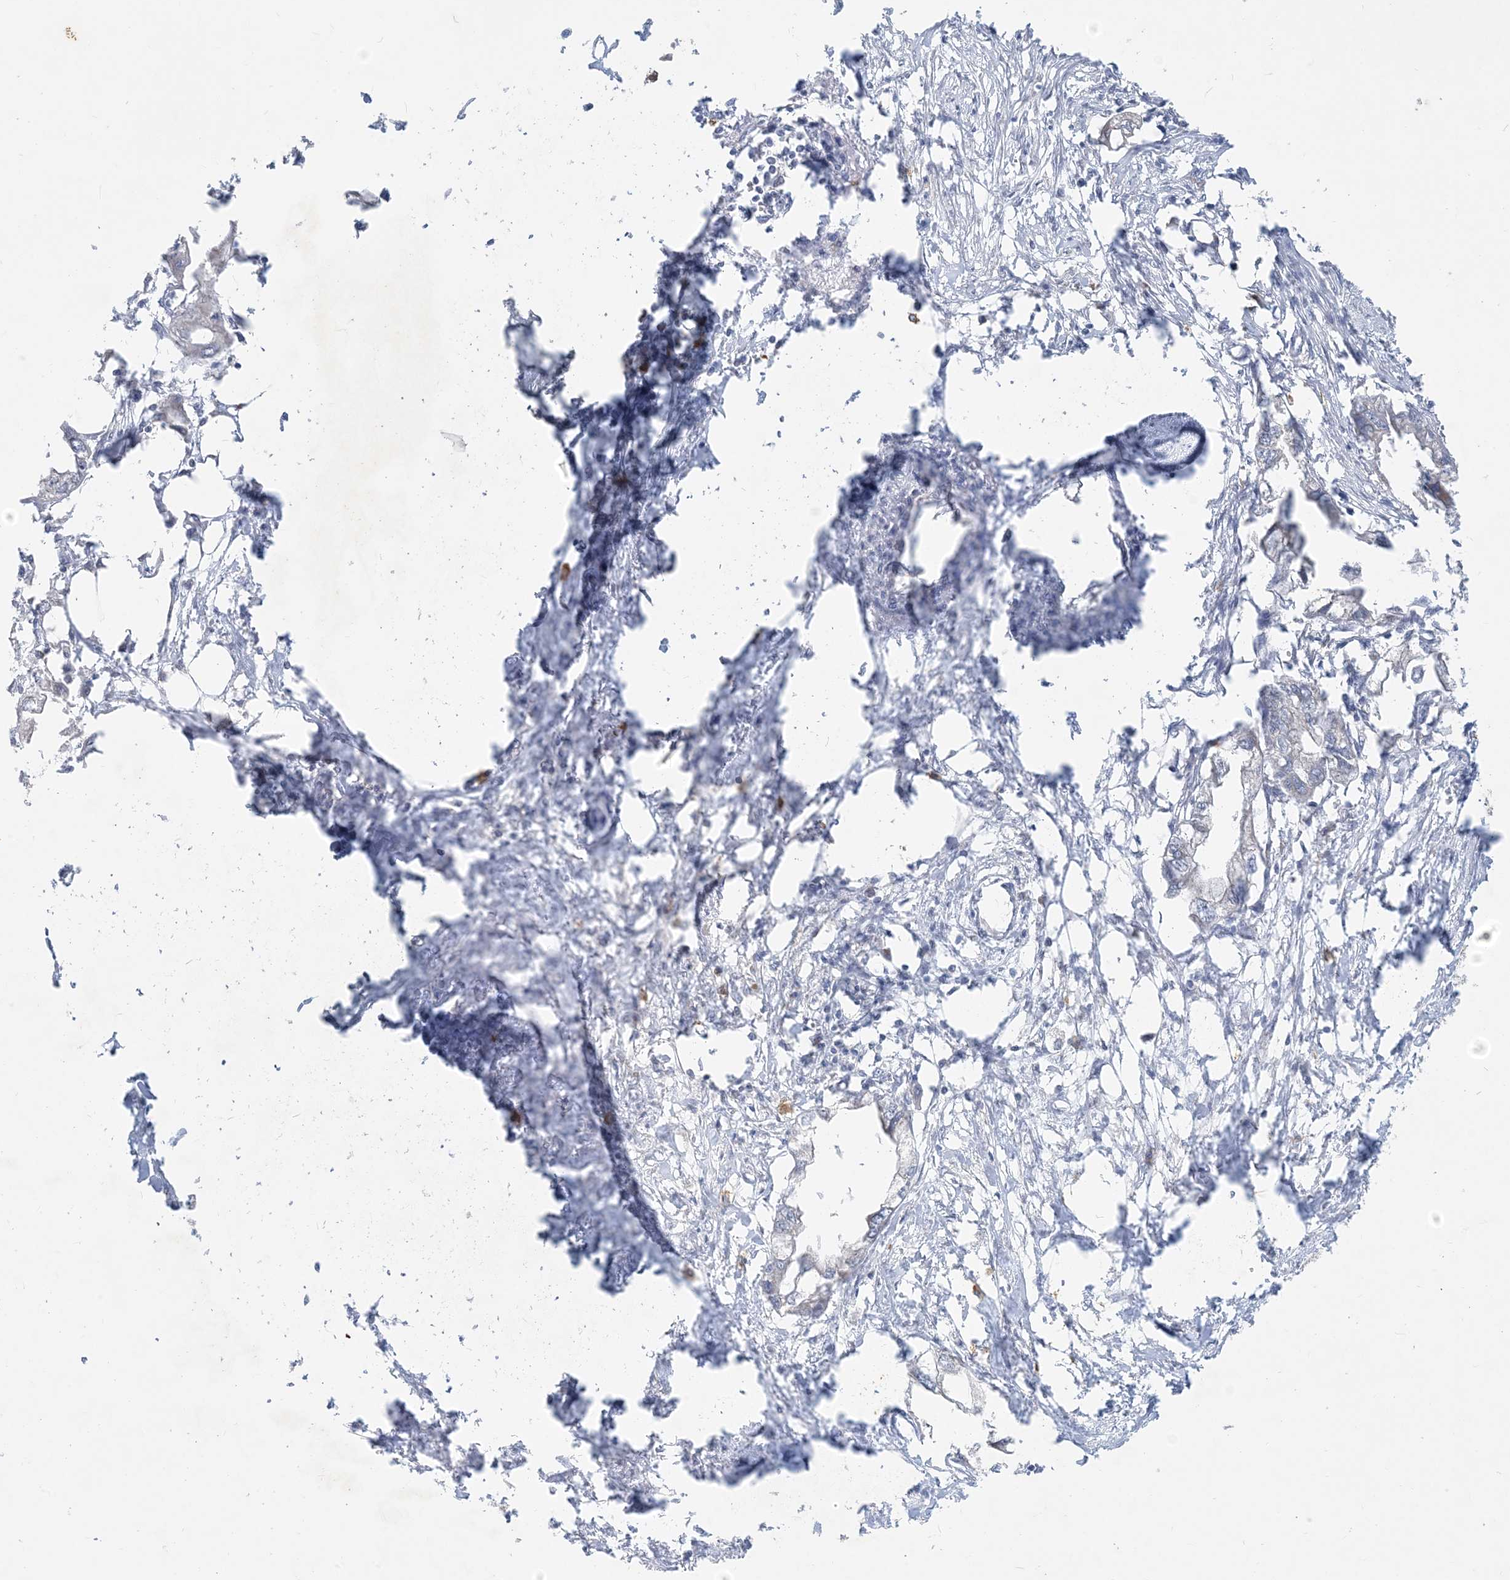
{"staining": {"intensity": "negative", "quantity": "none", "location": "none"}, "tissue": "endometrial cancer", "cell_type": "Tumor cells", "image_type": "cancer", "snomed": [{"axis": "morphology", "description": "Adenocarcinoma, NOS"}, {"axis": "morphology", "description": "Adenocarcinoma, metastatic, NOS"}, {"axis": "topography", "description": "Adipose tissue"}, {"axis": "topography", "description": "Endometrium"}], "caption": "Tumor cells show no significant protein expression in endometrial cancer.", "gene": "CCDC14", "patient": {"sex": "female", "age": 67}}